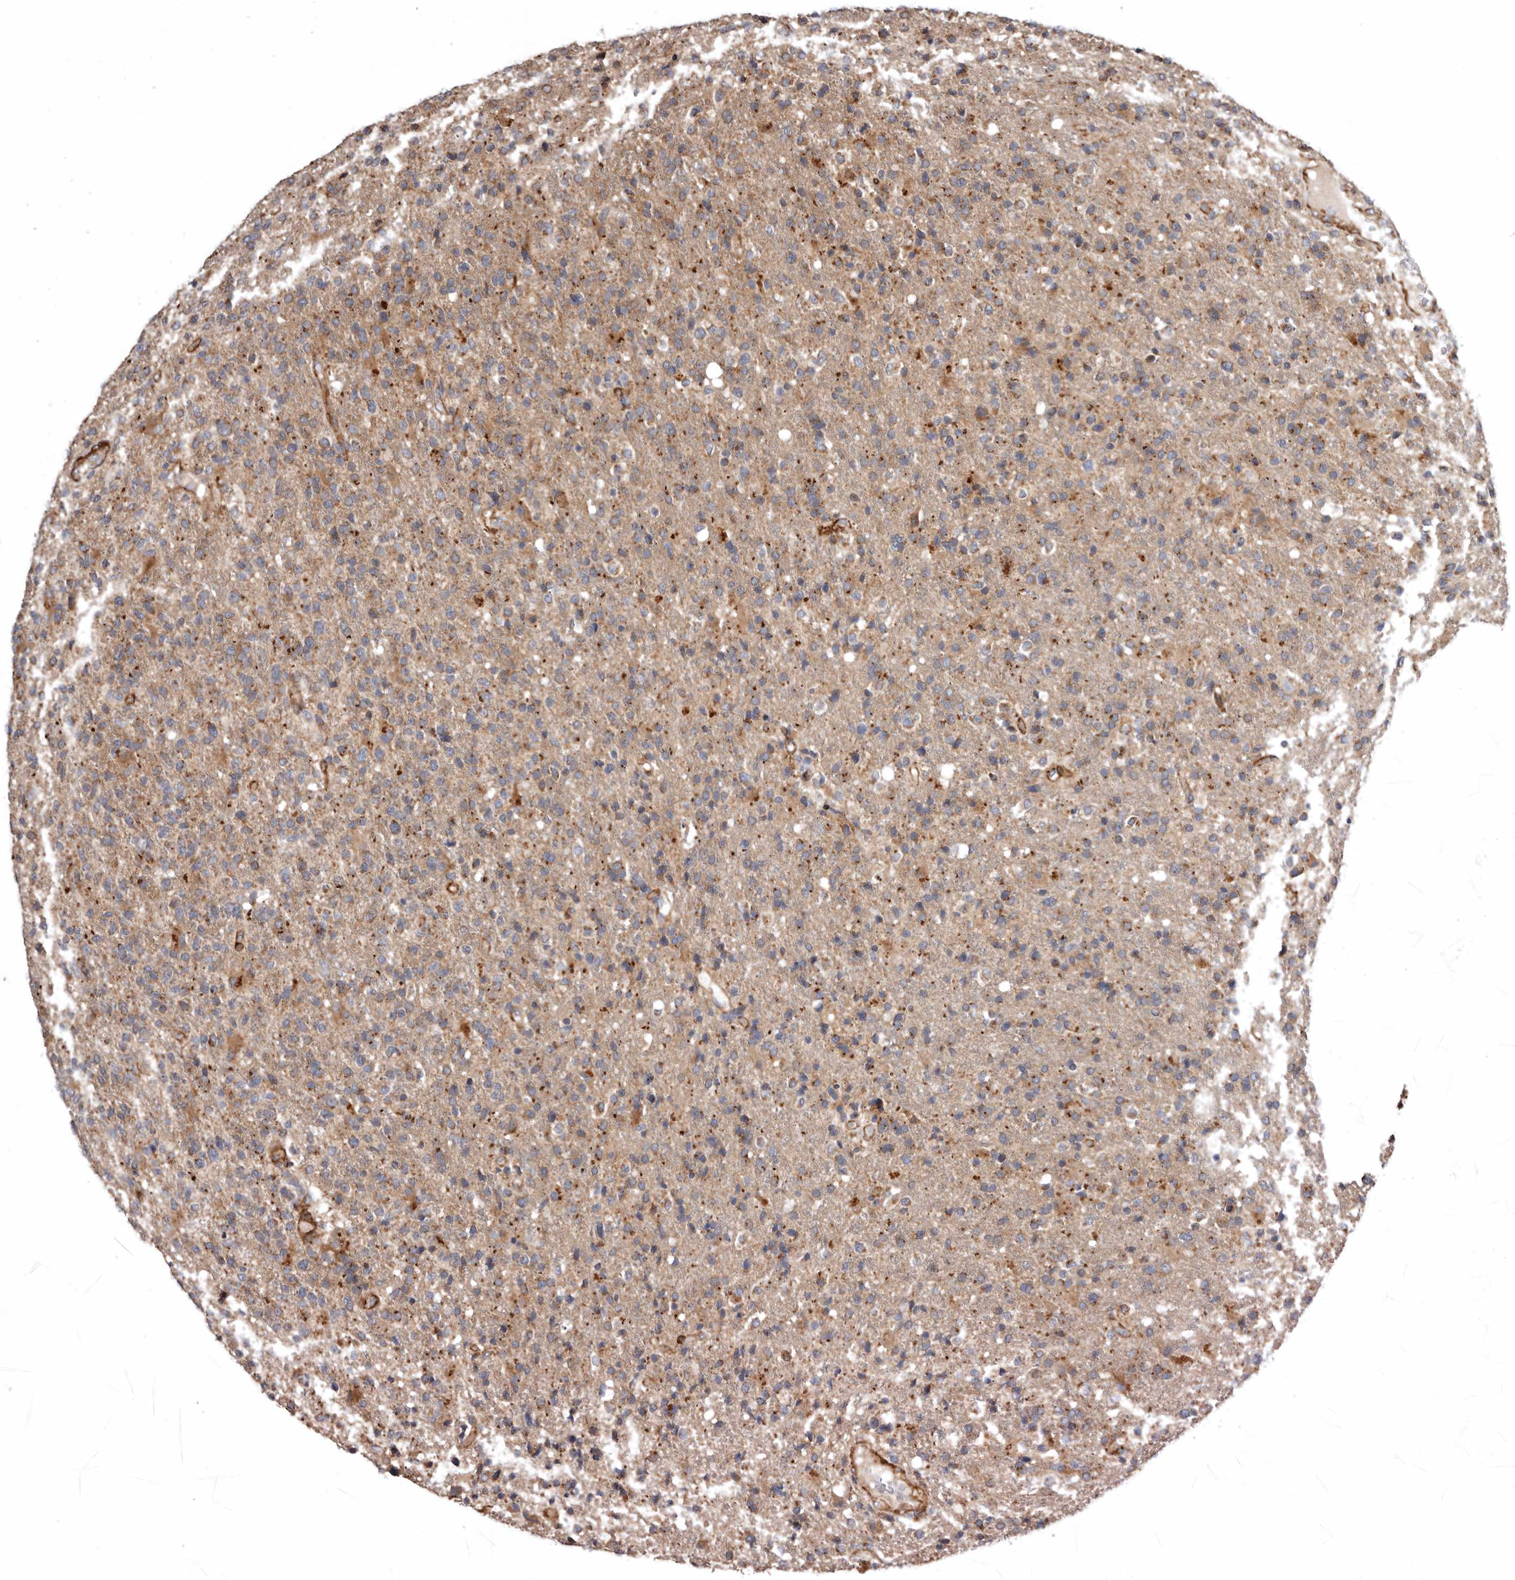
{"staining": {"intensity": "weak", "quantity": ">75%", "location": "cytoplasmic/membranous"}, "tissue": "glioma", "cell_type": "Tumor cells", "image_type": "cancer", "snomed": [{"axis": "morphology", "description": "Glioma, malignant, High grade"}, {"axis": "topography", "description": "Brain"}], "caption": "Immunohistochemistry histopathology image of human malignant high-grade glioma stained for a protein (brown), which demonstrates low levels of weak cytoplasmic/membranous positivity in approximately >75% of tumor cells.", "gene": "PROKR1", "patient": {"sex": "male", "age": 72}}